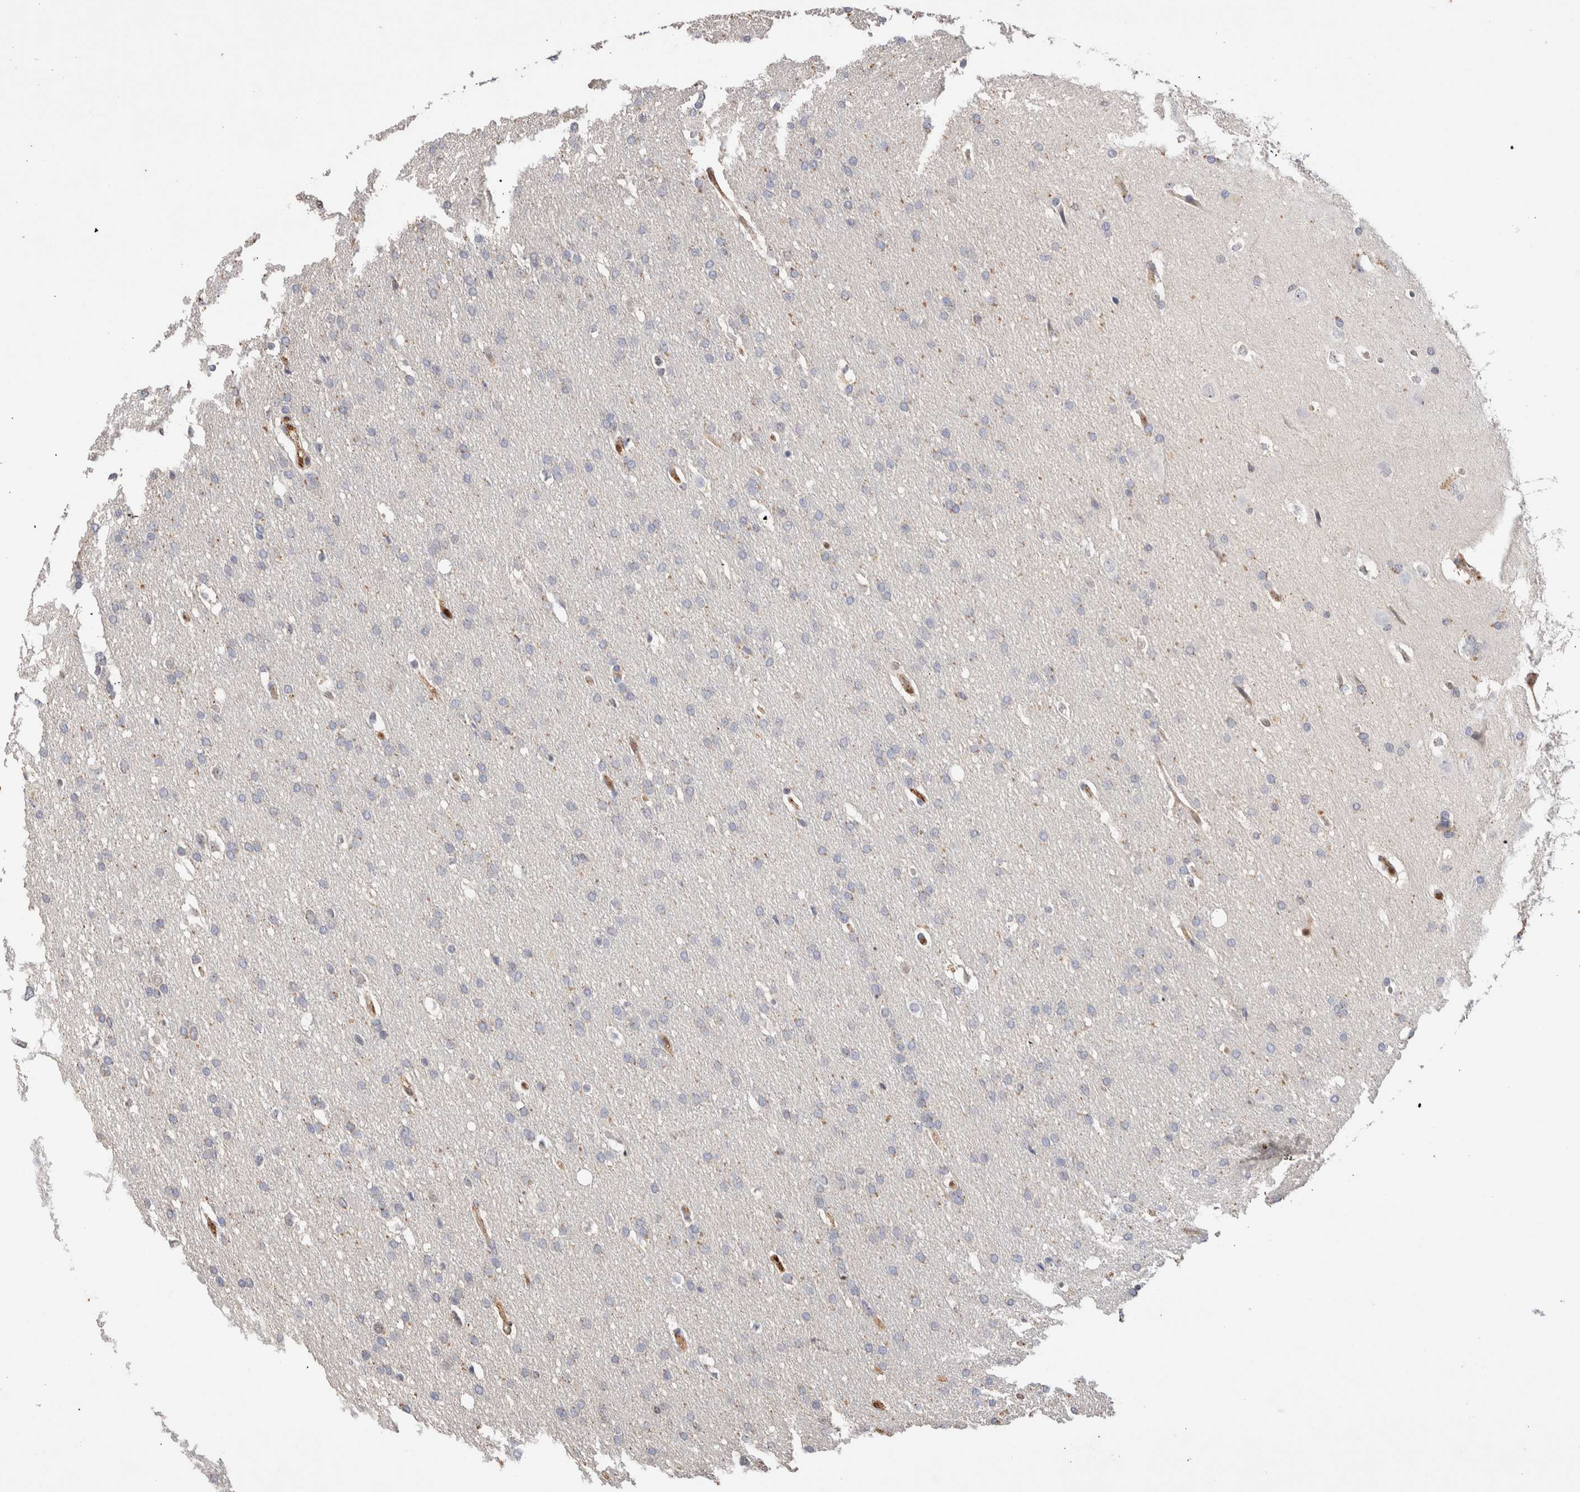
{"staining": {"intensity": "negative", "quantity": "none", "location": "none"}, "tissue": "glioma", "cell_type": "Tumor cells", "image_type": "cancer", "snomed": [{"axis": "morphology", "description": "Glioma, malignant, Low grade"}, {"axis": "topography", "description": "Brain"}], "caption": "This is an IHC photomicrograph of malignant glioma (low-grade). There is no staining in tumor cells.", "gene": "NSMAF", "patient": {"sex": "female", "age": 37}}